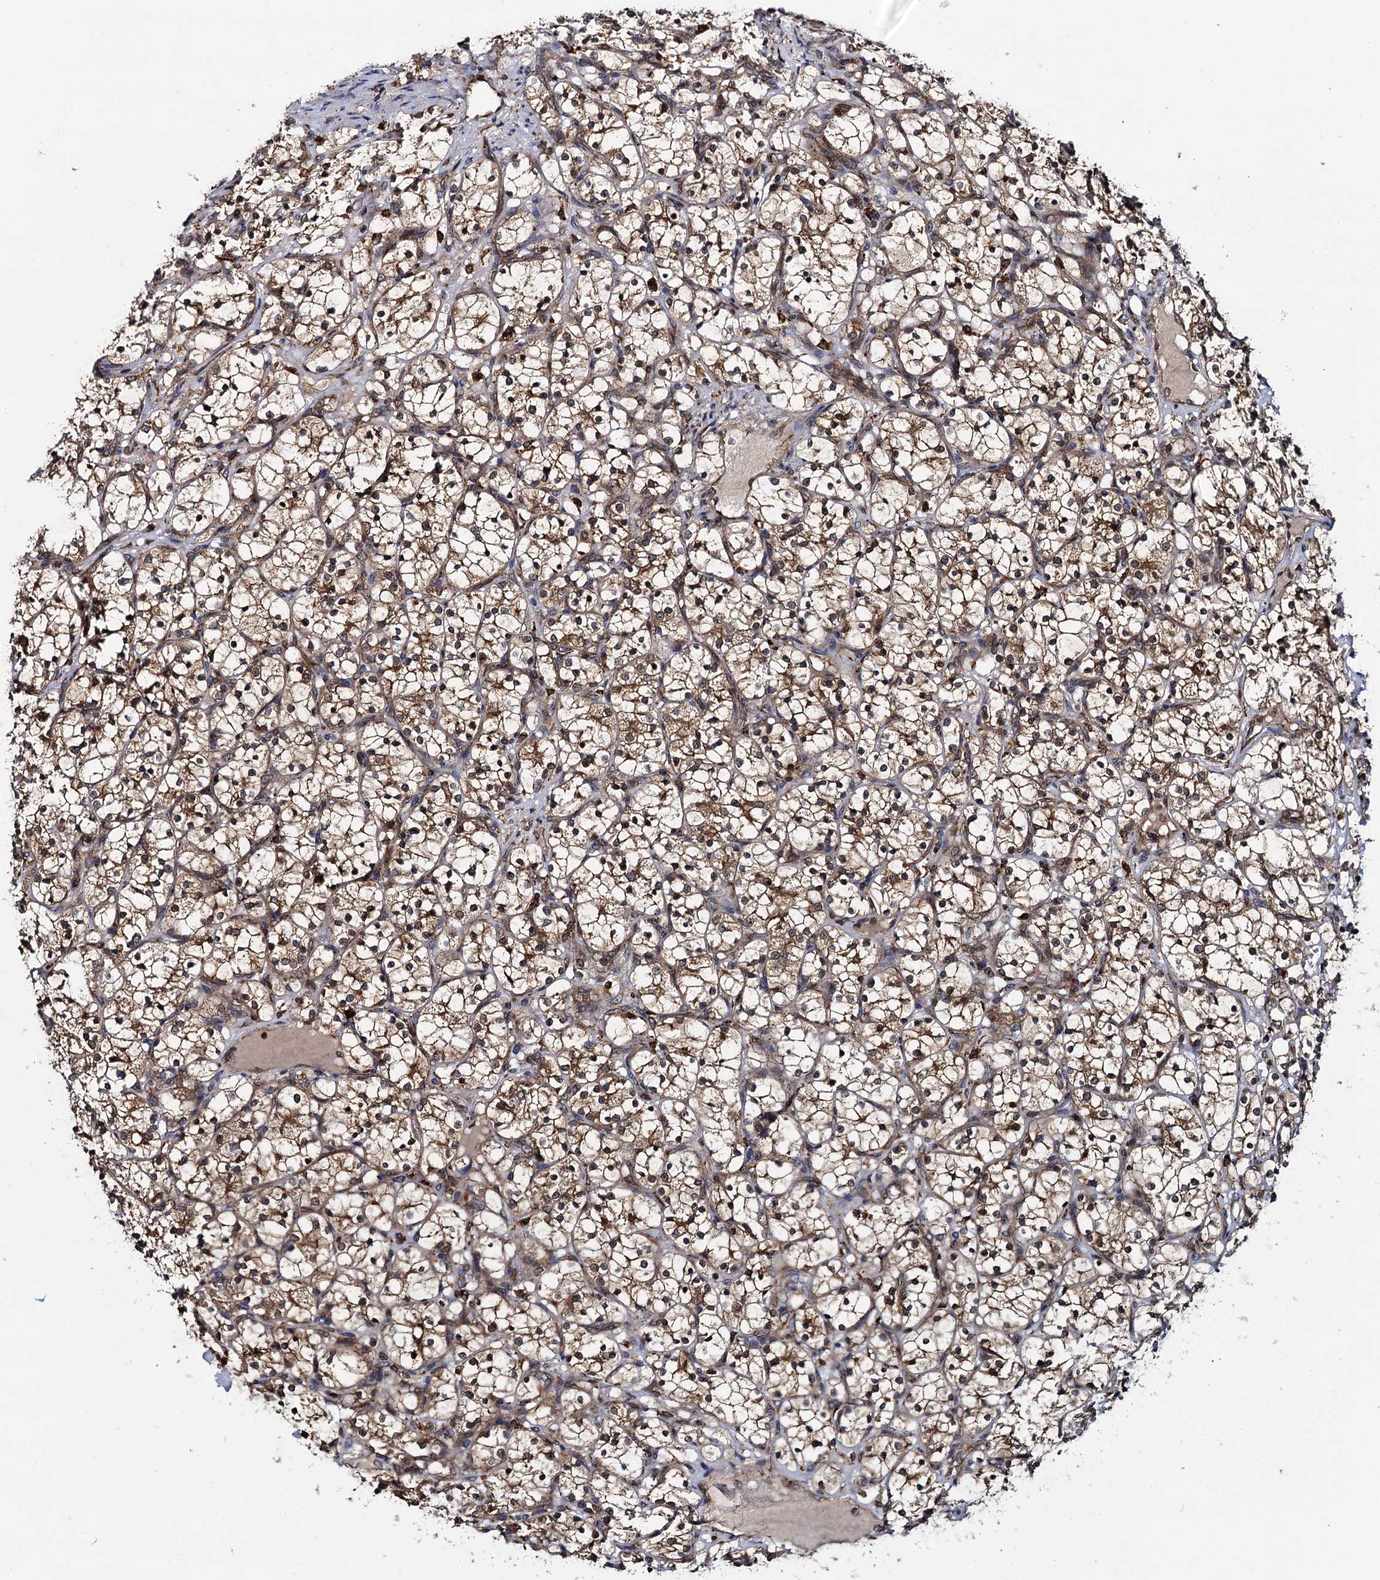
{"staining": {"intensity": "moderate", "quantity": ">75%", "location": "cytoplasmic/membranous"}, "tissue": "renal cancer", "cell_type": "Tumor cells", "image_type": "cancer", "snomed": [{"axis": "morphology", "description": "Adenocarcinoma, NOS"}, {"axis": "topography", "description": "Kidney"}], "caption": "A histopathology image showing moderate cytoplasmic/membranous staining in approximately >75% of tumor cells in renal adenocarcinoma, as visualized by brown immunohistochemical staining.", "gene": "UFM1", "patient": {"sex": "female", "age": 69}}